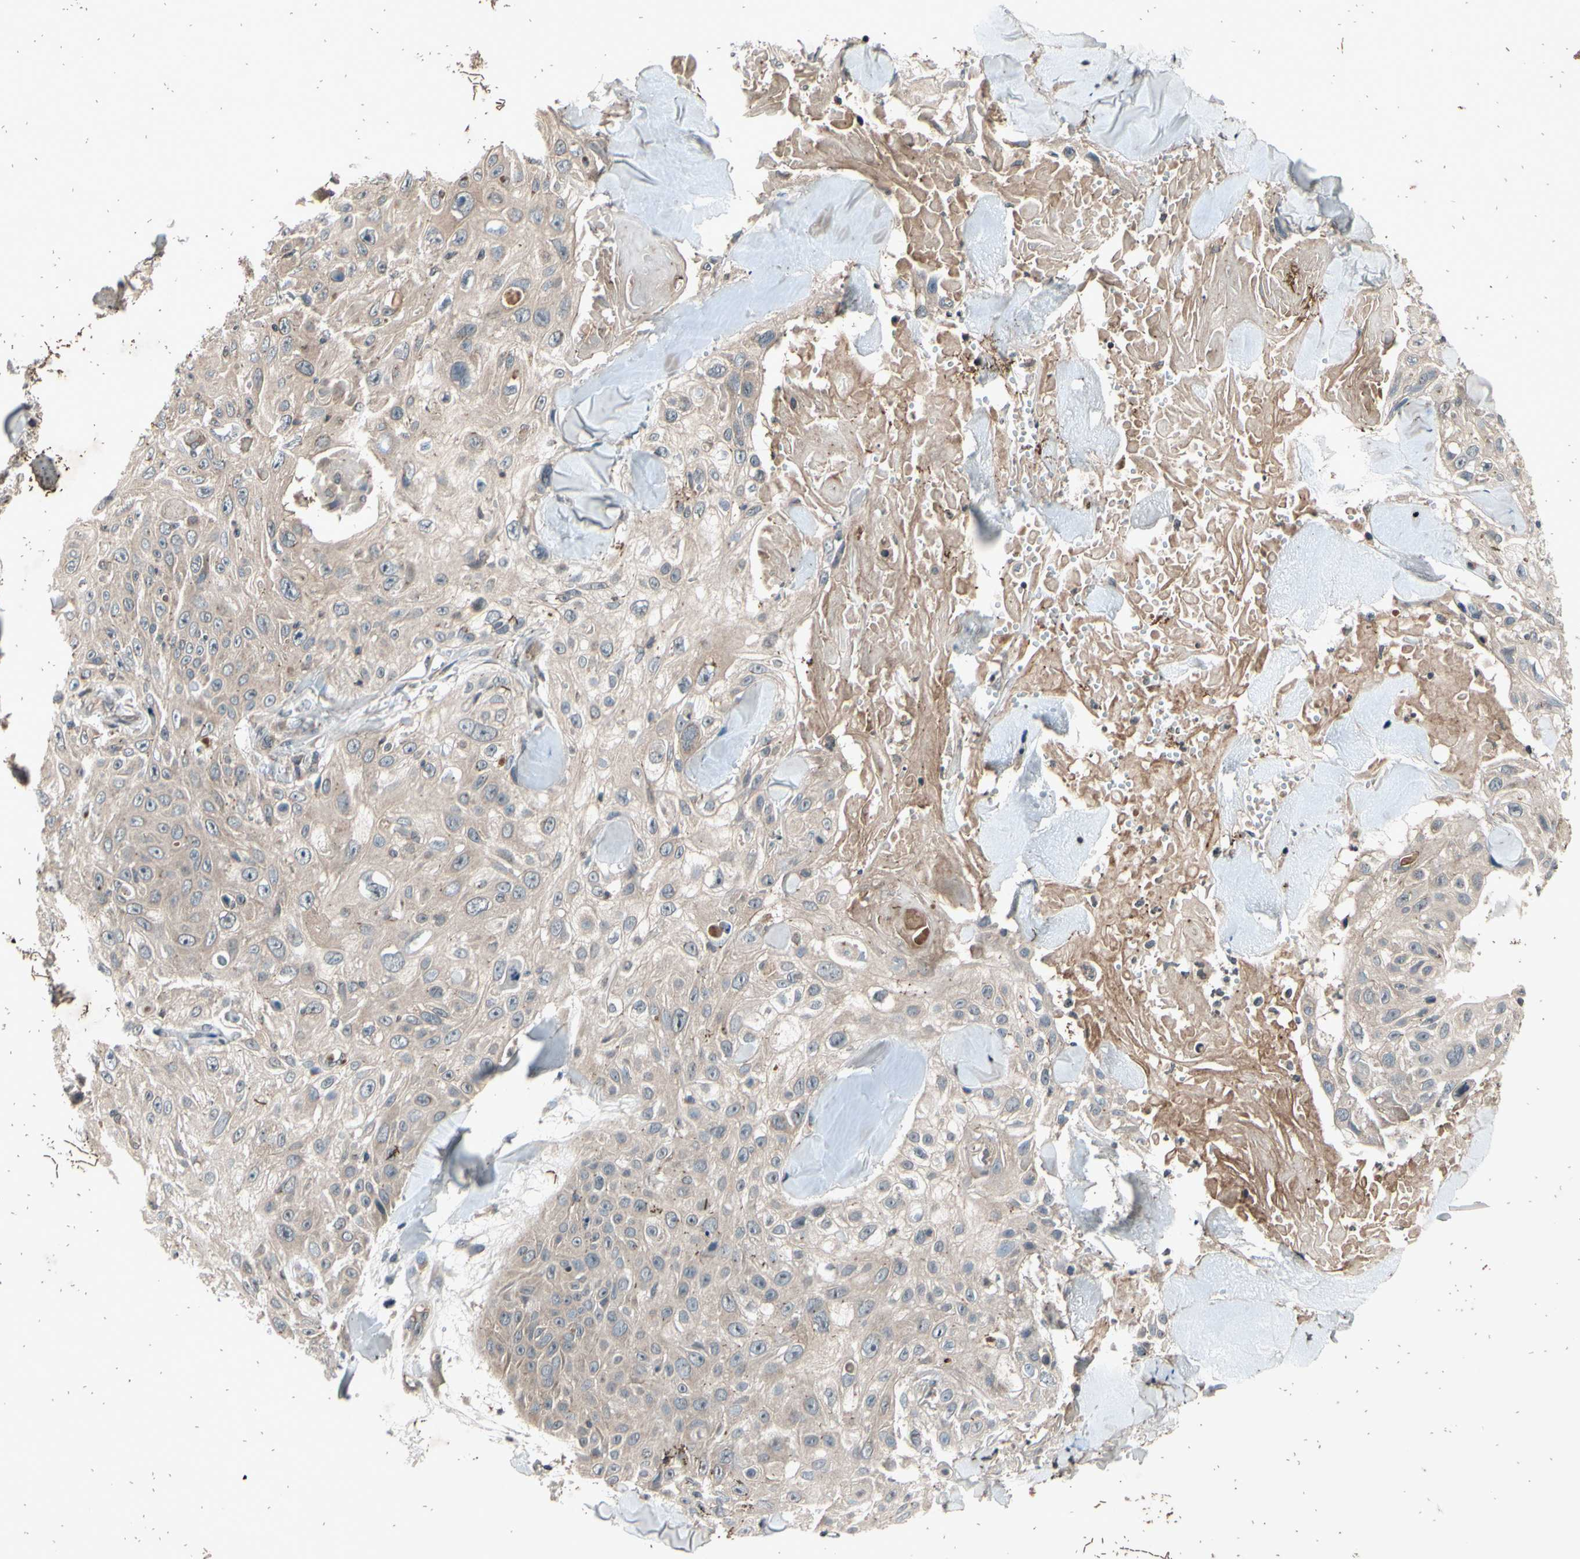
{"staining": {"intensity": "weak", "quantity": ">75%", "location": "cytoplasmic/membranous"}, "tissue": "skin cancer", "cell_type": "Tumor cells", "image_type": "cancer", "snomed": [{"axis": "morphology", "description": "Squamous cell carcinoma, NOS"}, {"axis": "topography", "description": "Skin"}], "caption": "A photomicrograph of skin squamous cell carcinoma stained for a protein displays weak cytoplasmic/membranous brown staining in tumor cells.", "gene": "MBTPS2", "patient": {"sex": "male", "age": 86}}